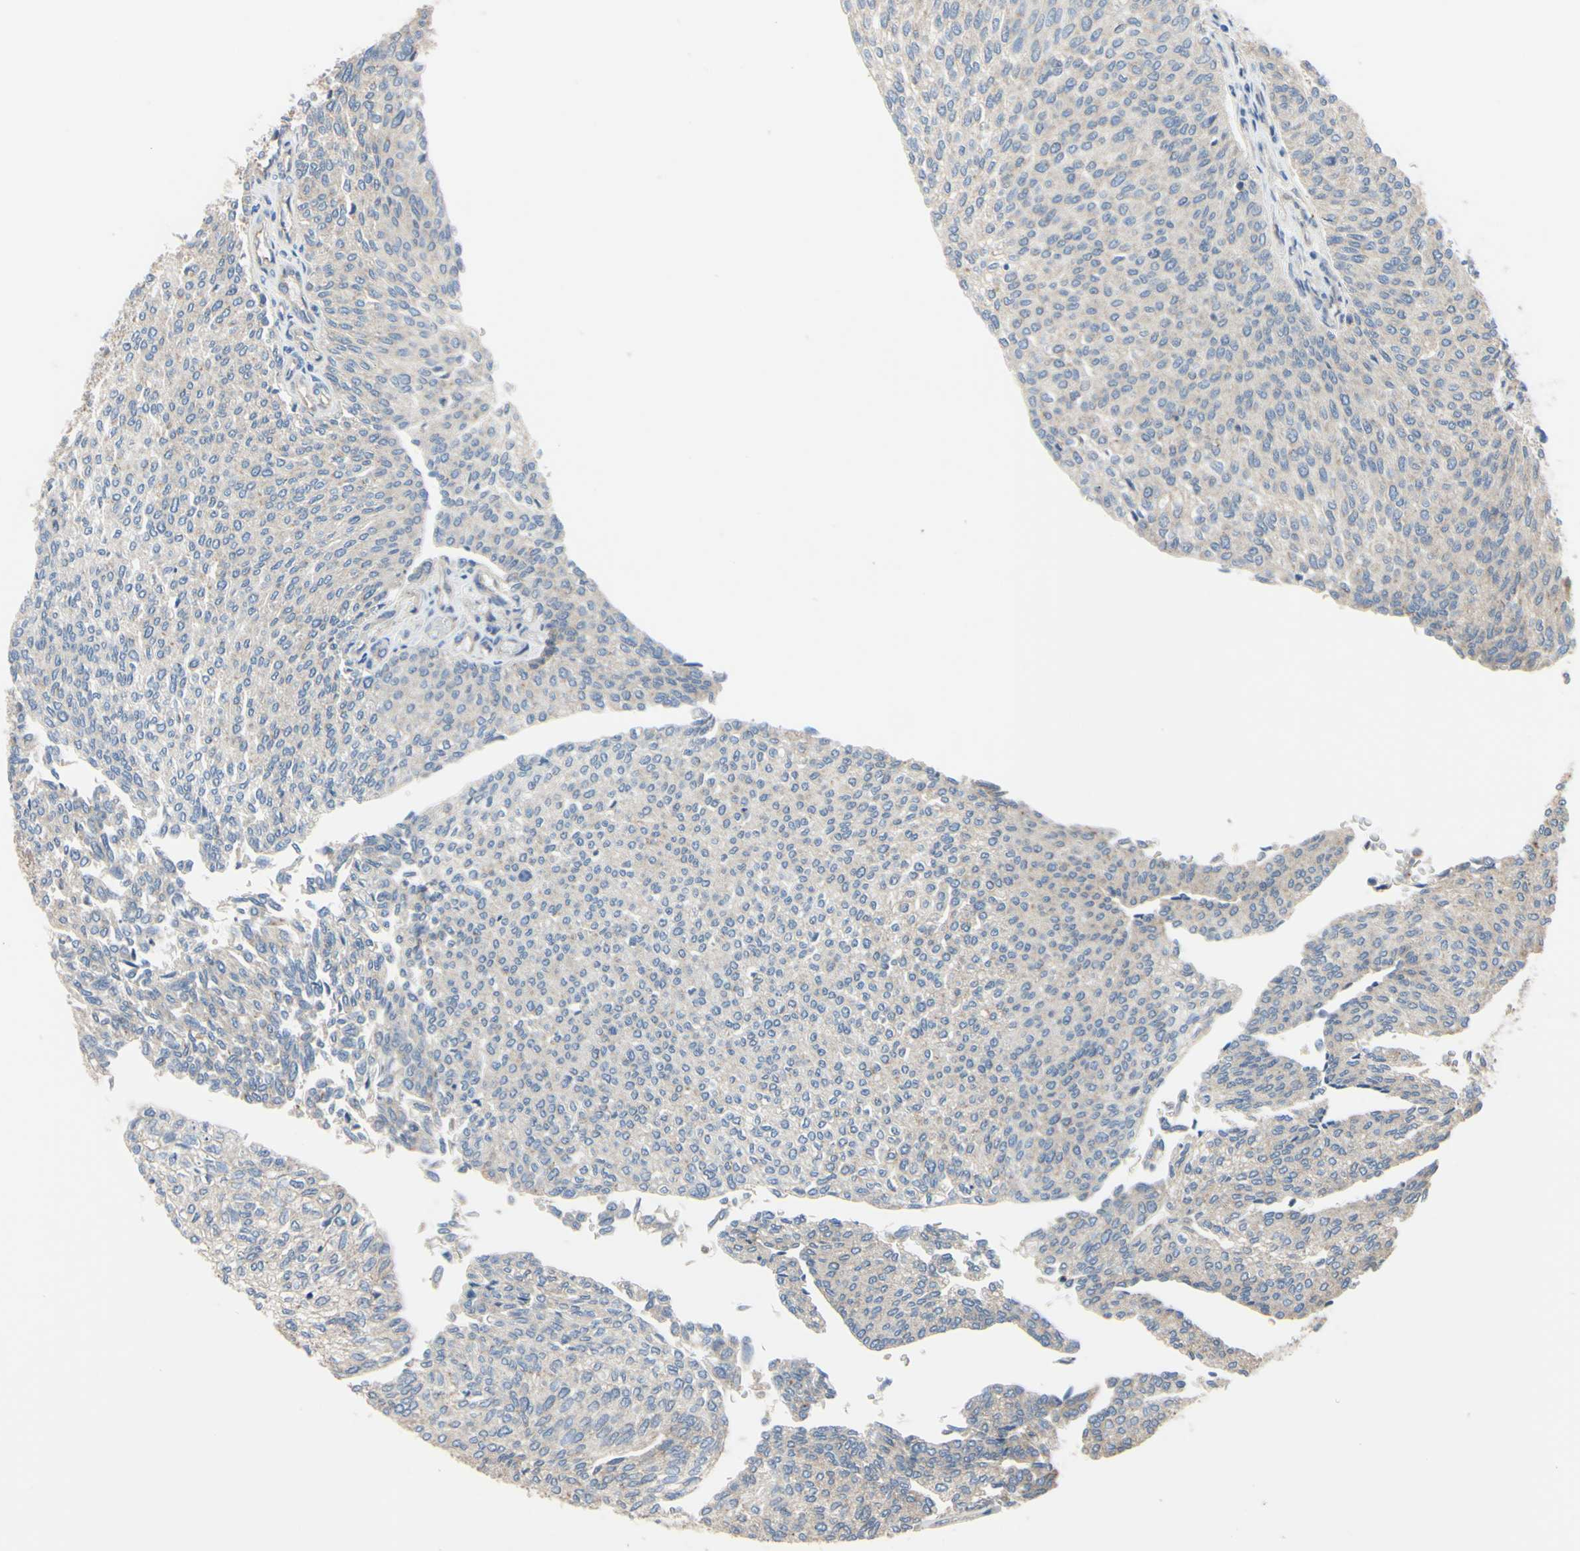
{"staining": {"intensity": "weak", "quantity": "<25%", "location": "cytoplasmic/membranous"}, "tissue": "urothelial cancer", "cell_type": "Tumor cells", "image_type": "cancer", "snomed": [{"axis": "morphology", "description": "Urothelial carcinoma, Low grade"}, {"axis": "topography", "description": "Urinary bladder"}], "caption": "Tumor cells are negative for brown protein staining in urothelial cancer.", "gene": "BECN1", "patient": {"sex": "female", "age": 79}}